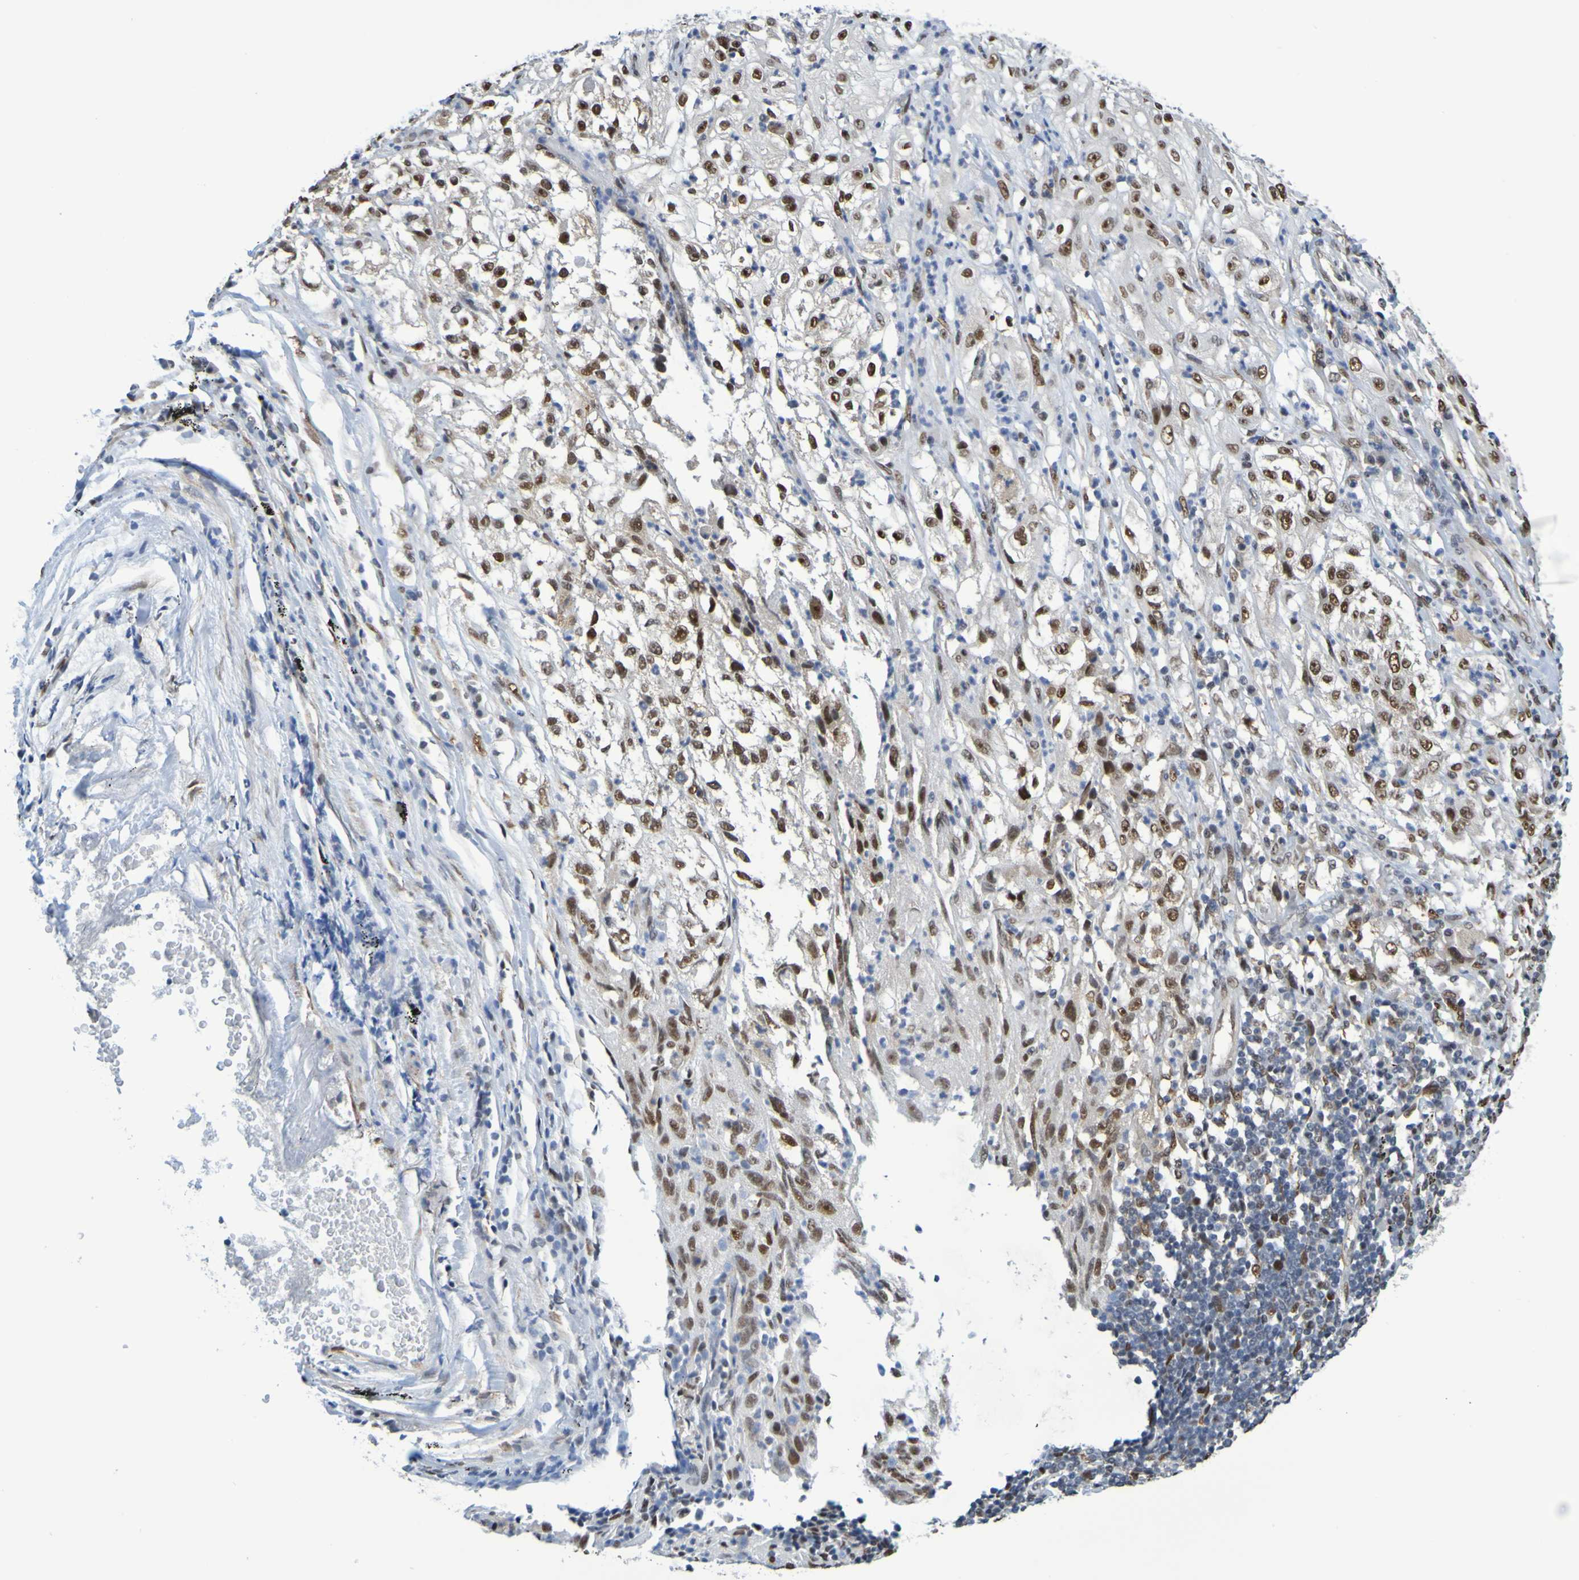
{"staining": {"intensity": "strong", "quantity": ">75%", "location": "nuclear"}, "tissue": "lung cancer", "cell_type": "Tumor cells", "image_type": "cancer", "snomed": [{"axis": "morphology", "description": "Inflammation, NOS"}, {"axis": "morphology", "description": "Squamous cell carcinoma, NOS"}, {"axis": "topography", "description": "Lymph node"}, {"axis": "topography", "description": "Soft tissue"}, {"axis": "topography", "description": "Lung"}], "caption": "This is a photomicrograph of IHC staining of squamous cell carcinoma (lung), which shows strong positivity in the nuclear of tumor cells.", "gene": "HDAC2", "patient": {"sex": "male", "age": 66}}